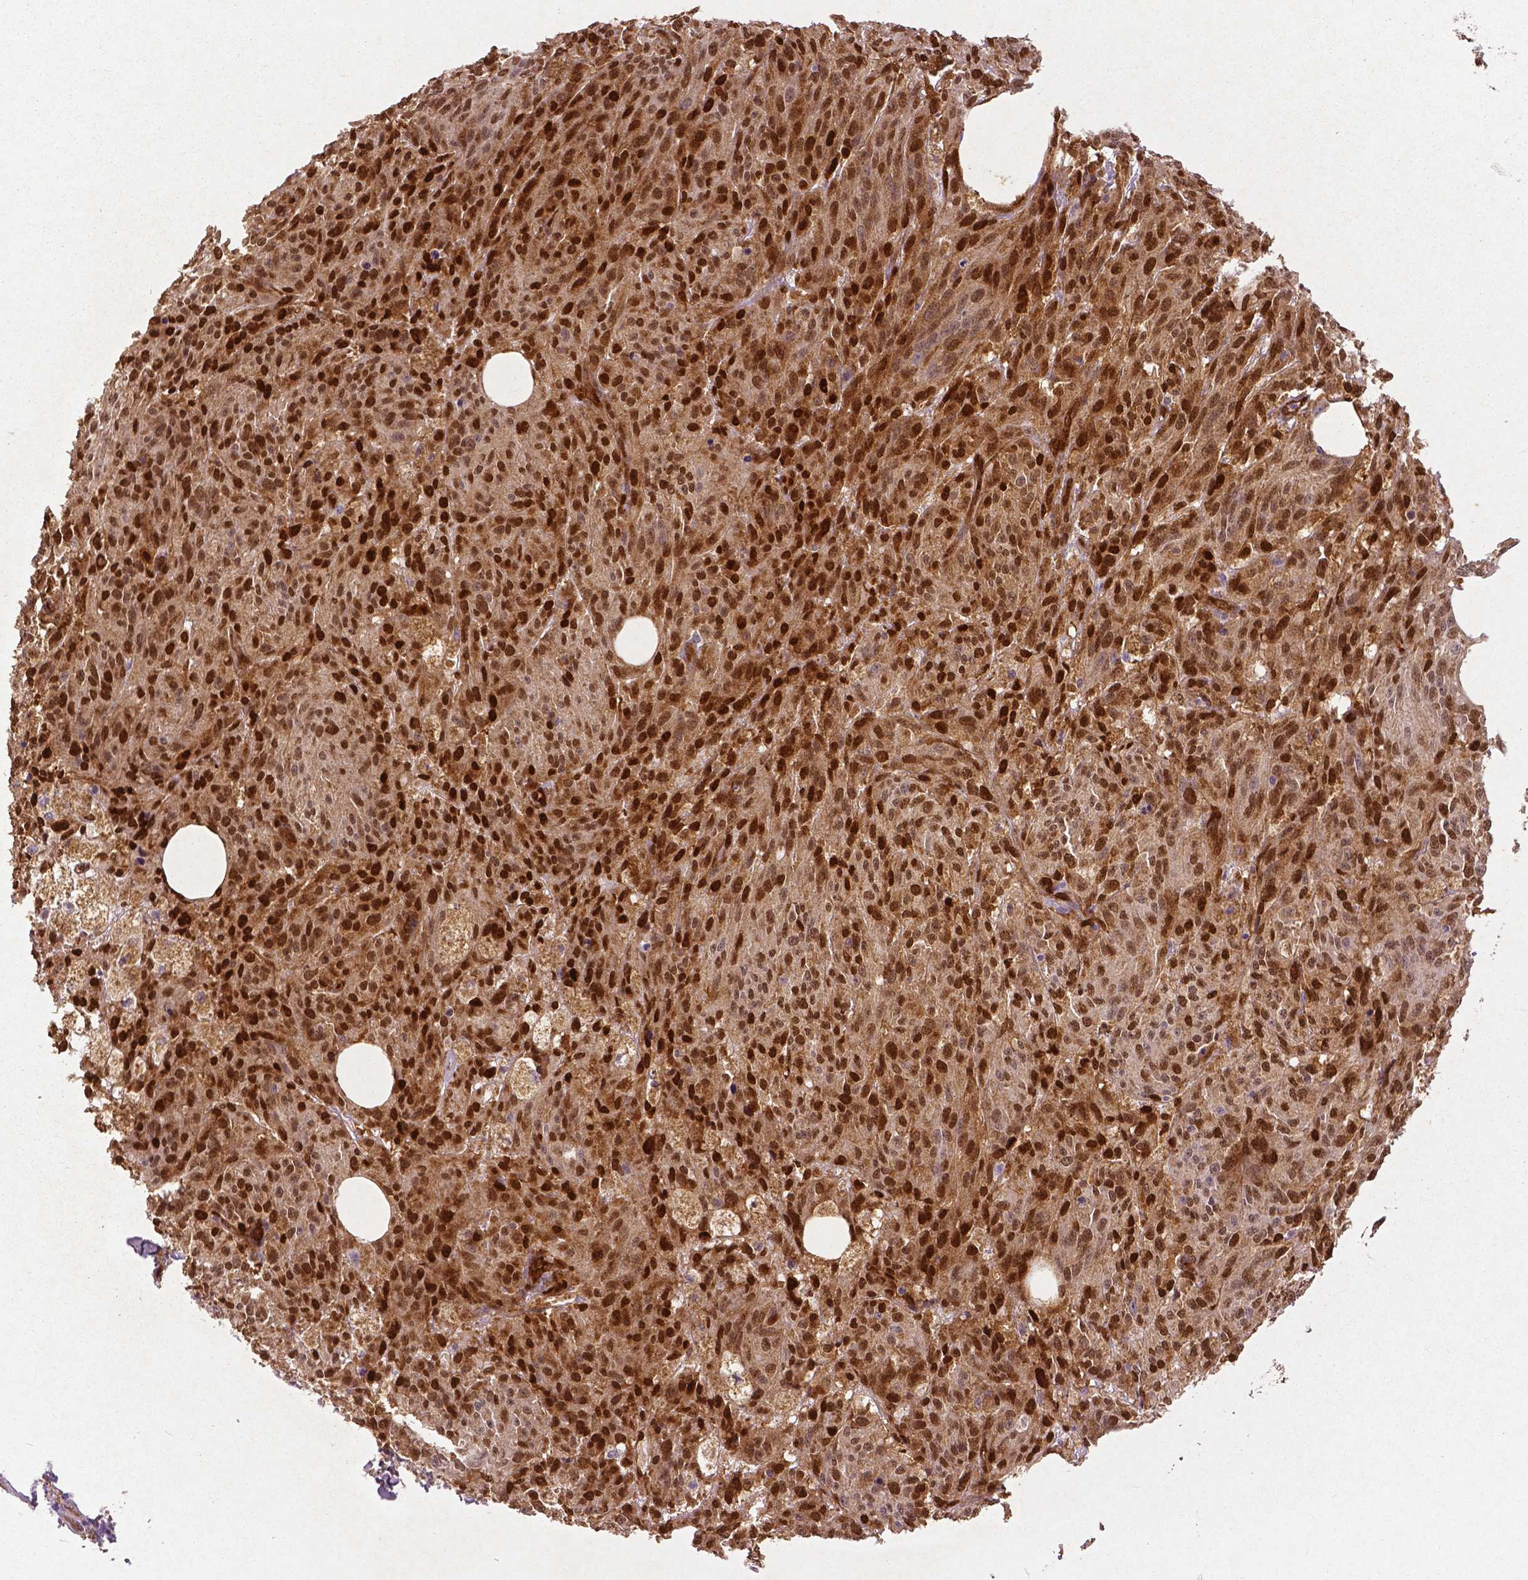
{"staining": {"intensity": "strong", "quantity": ">75%", "location": "cytoplasmic/membranous,nuclear"}, "tissue": "melanoma", "cell_type": "Tumor cells", "image_type": "cancer", "snomed": [{"axis": "morphology", "description": "Malignant melanoma, NOS"}, {"axis": "topography", "description": "Skin"}], "caption": "High-power microscopy captured an IHC photomicrograph of malignant melanoma, revealing strong cytoplasmic/membranous and nuclear staining in approximately >75% of tumor cells. Nuclei are stained in blue.", "gene": "WWTR1", "patient": {"sex": "female", "age": 34}}